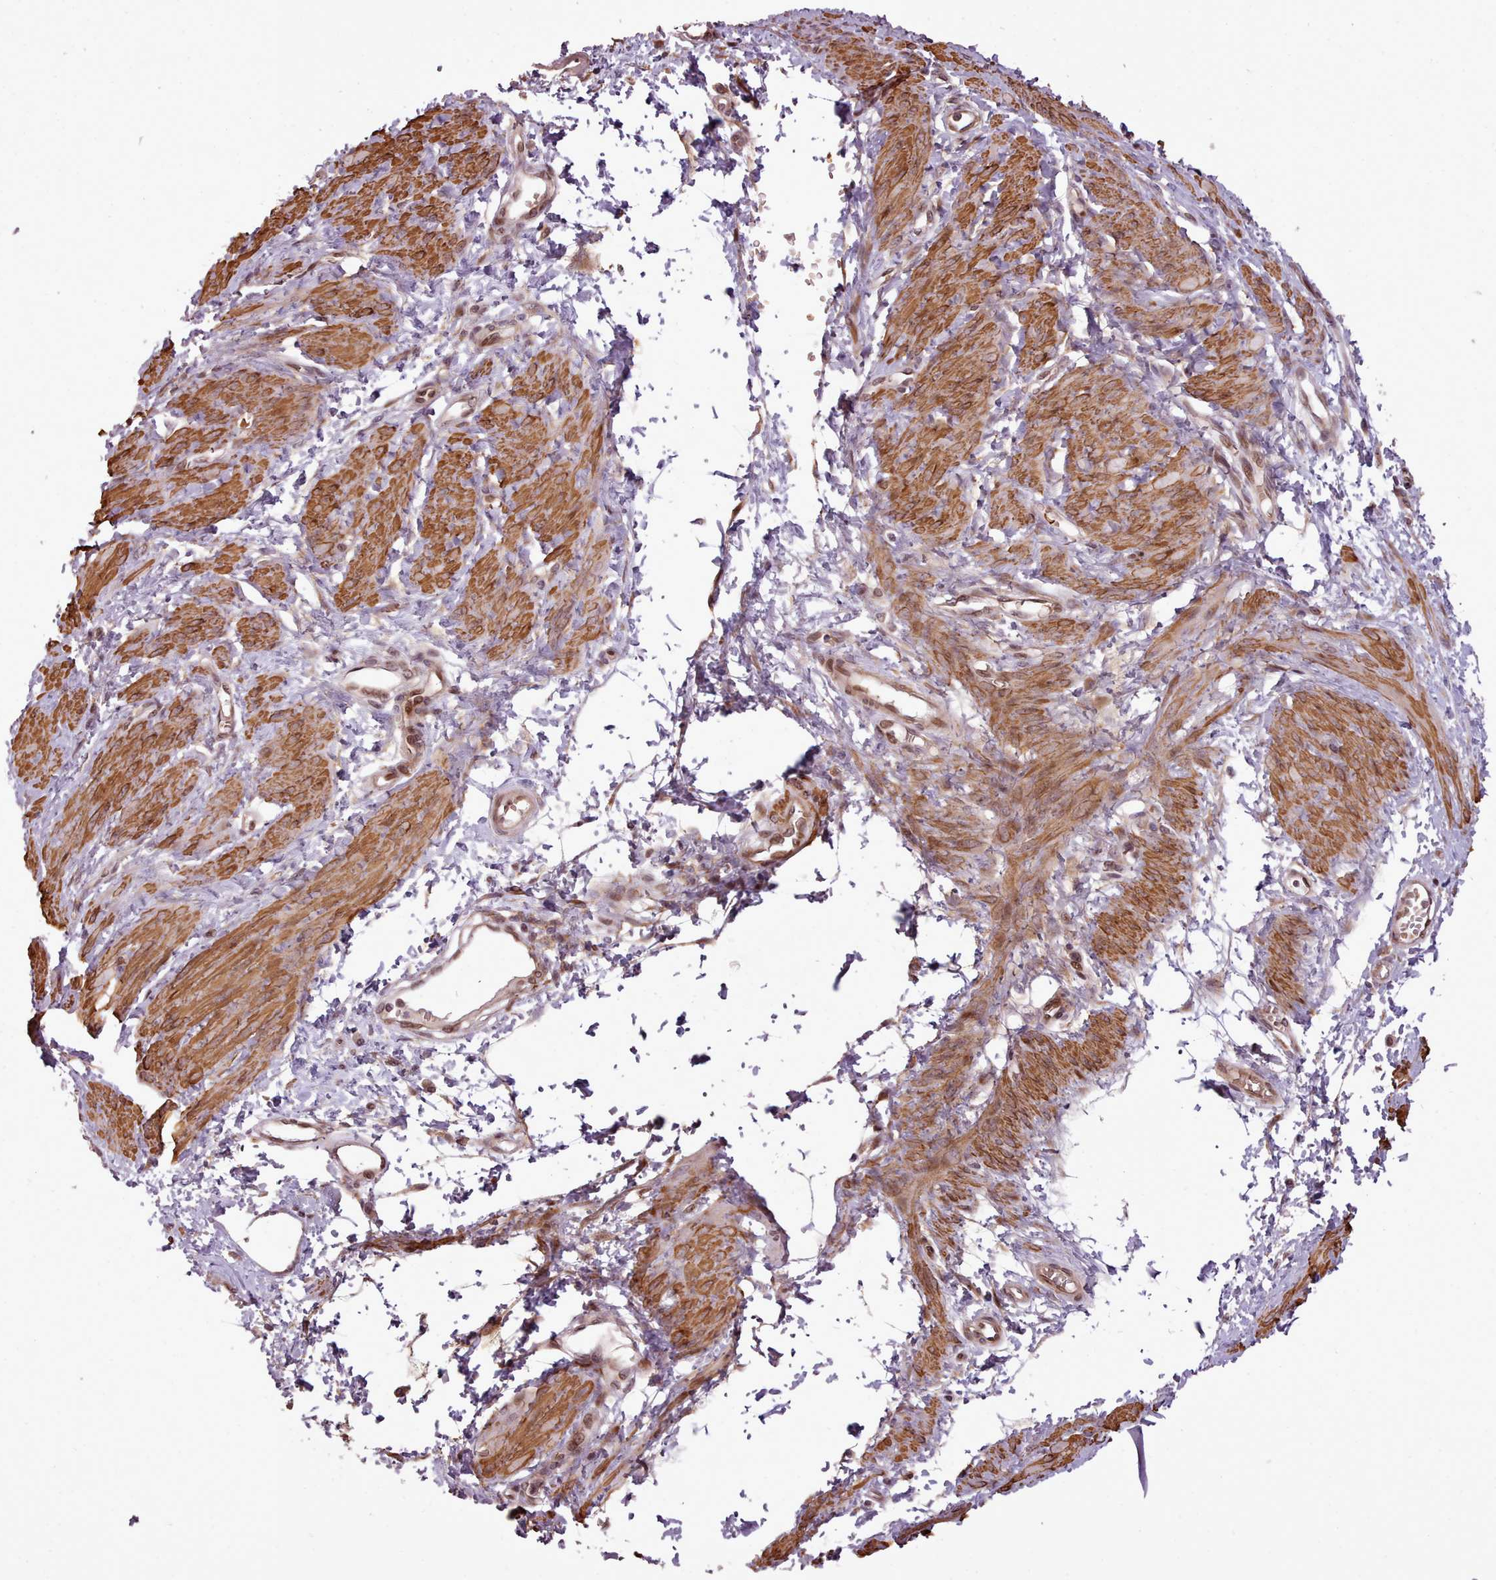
{"staining": {"intensity": "moderate", "quantity": ">75%", "location": "cytoplasmic/membranous"}, "tissue": "smooth muscle", "cell_type": "Smooth muscle cells", "image_type": "normal", "snomed": [{"axis": "morphology", "description": "Normal tissue, NOS"}, {"axis": "topography", "description": "Smooth muscle"}, {"axis": "topography", "description": "Uterus"}], "caption": "IHC image of normal smooth muscle: human smooth muscle stained using immunohistochemistry reveals medium levels of moderate protein expression localized specifically in the cytoplasmic/membranous of smooth muscle cells, appearing as a cytoplasmic/membranous brown color.", "gene": "CABP1", "patient": {"sex": "female", "age": 39}}